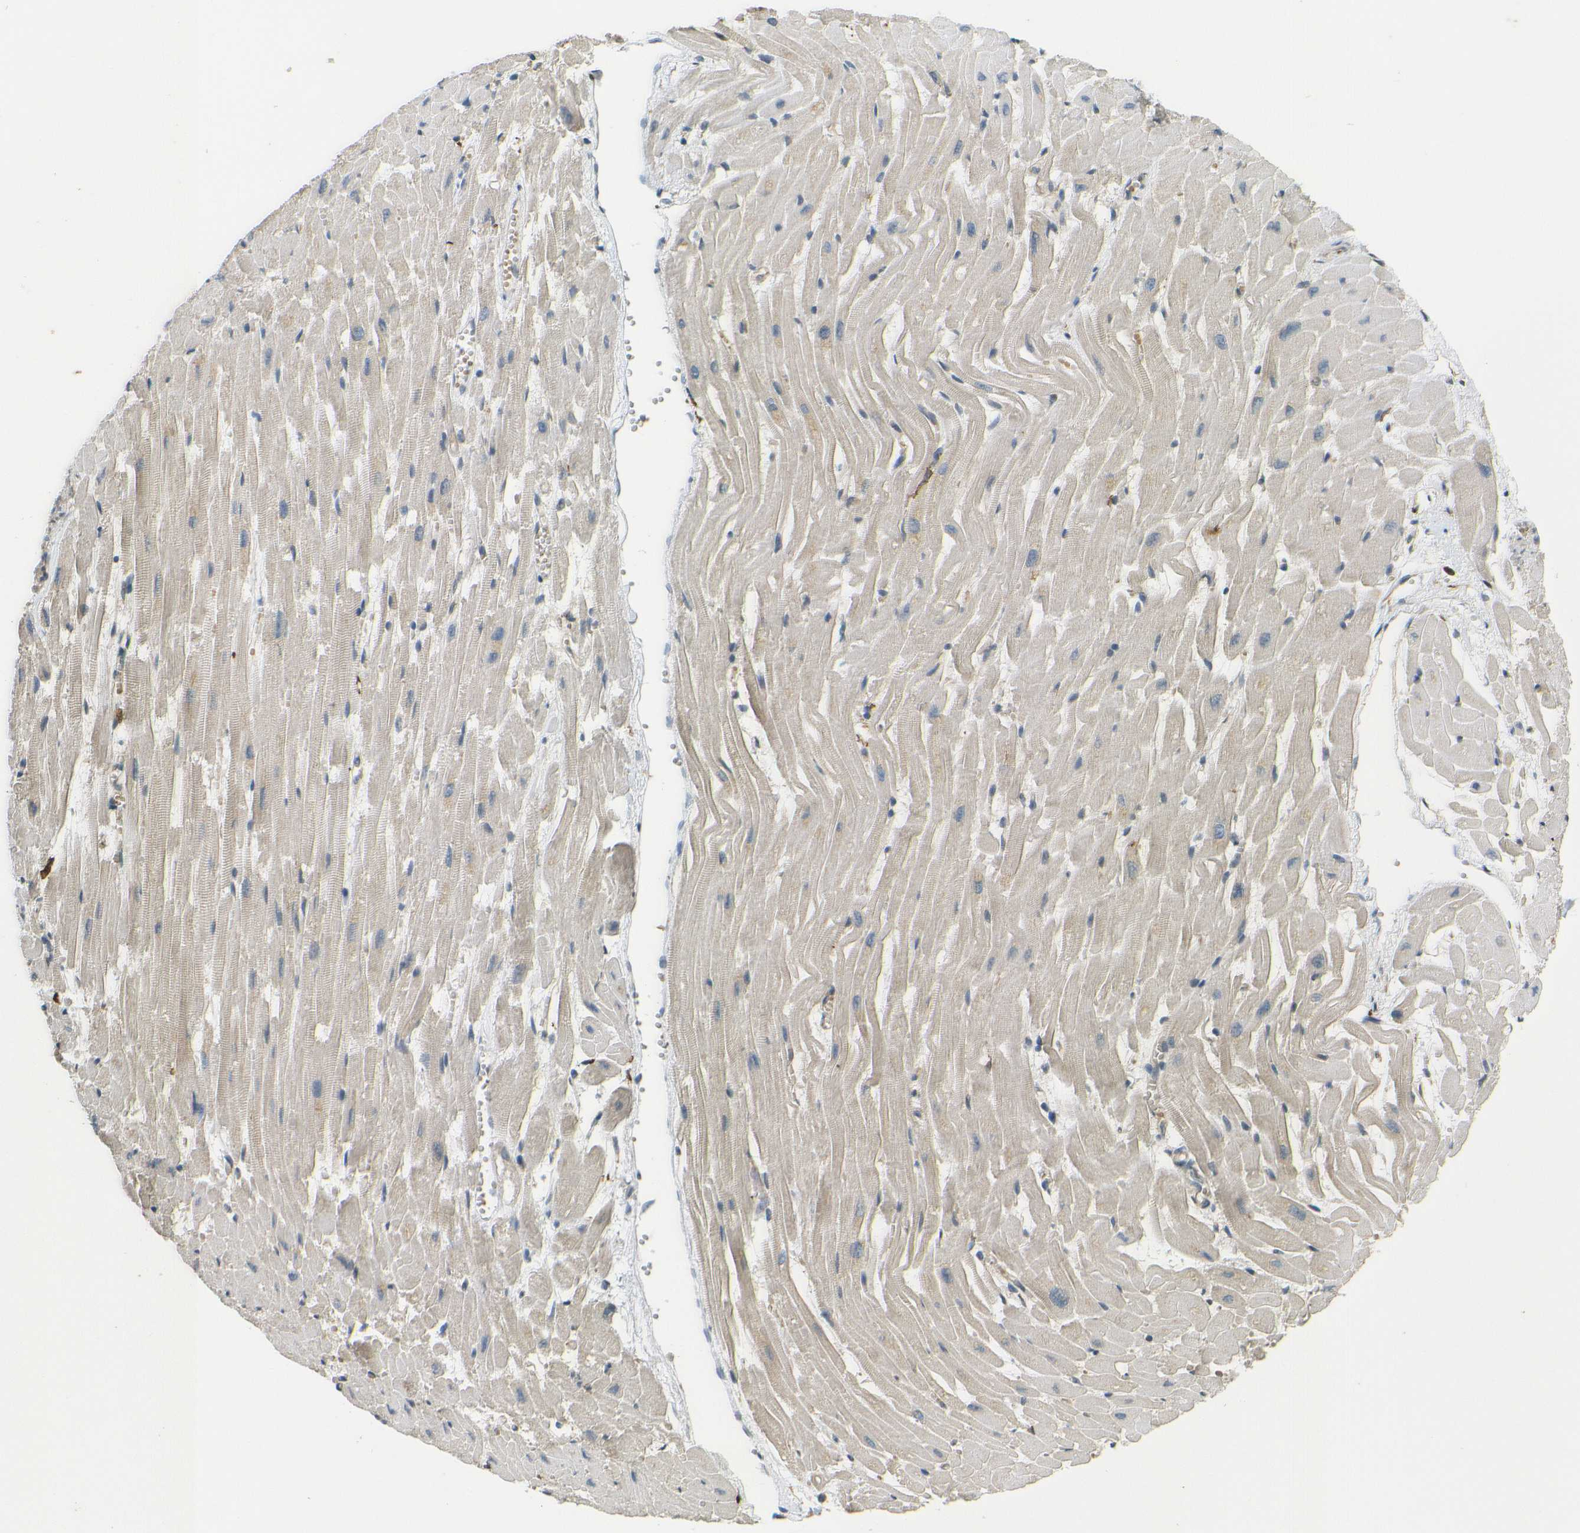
{"staining": {"intensity": "weak", "quantity": "<25%", "location": "cytoplasmic/membranous"}, "tissue": "heart muscle", "cell_type": "Cardiomyocytes", "image_type": "normal", "snomed": [{"axis": "morphology", "description": "Normal tissue, NOS"}, {"axis": "topography", "description": "Heart"}], "caption": "A high-resolution histopathology image shows immunohistochemistry (IHC) staining of unremarkable heart muscle, which shows no significant expression in cardiomyocytes. (IHC, brightfield microscopy, high magnification).", "gene": "DAB2", "patient": {"sex": "female", "age": 19}}